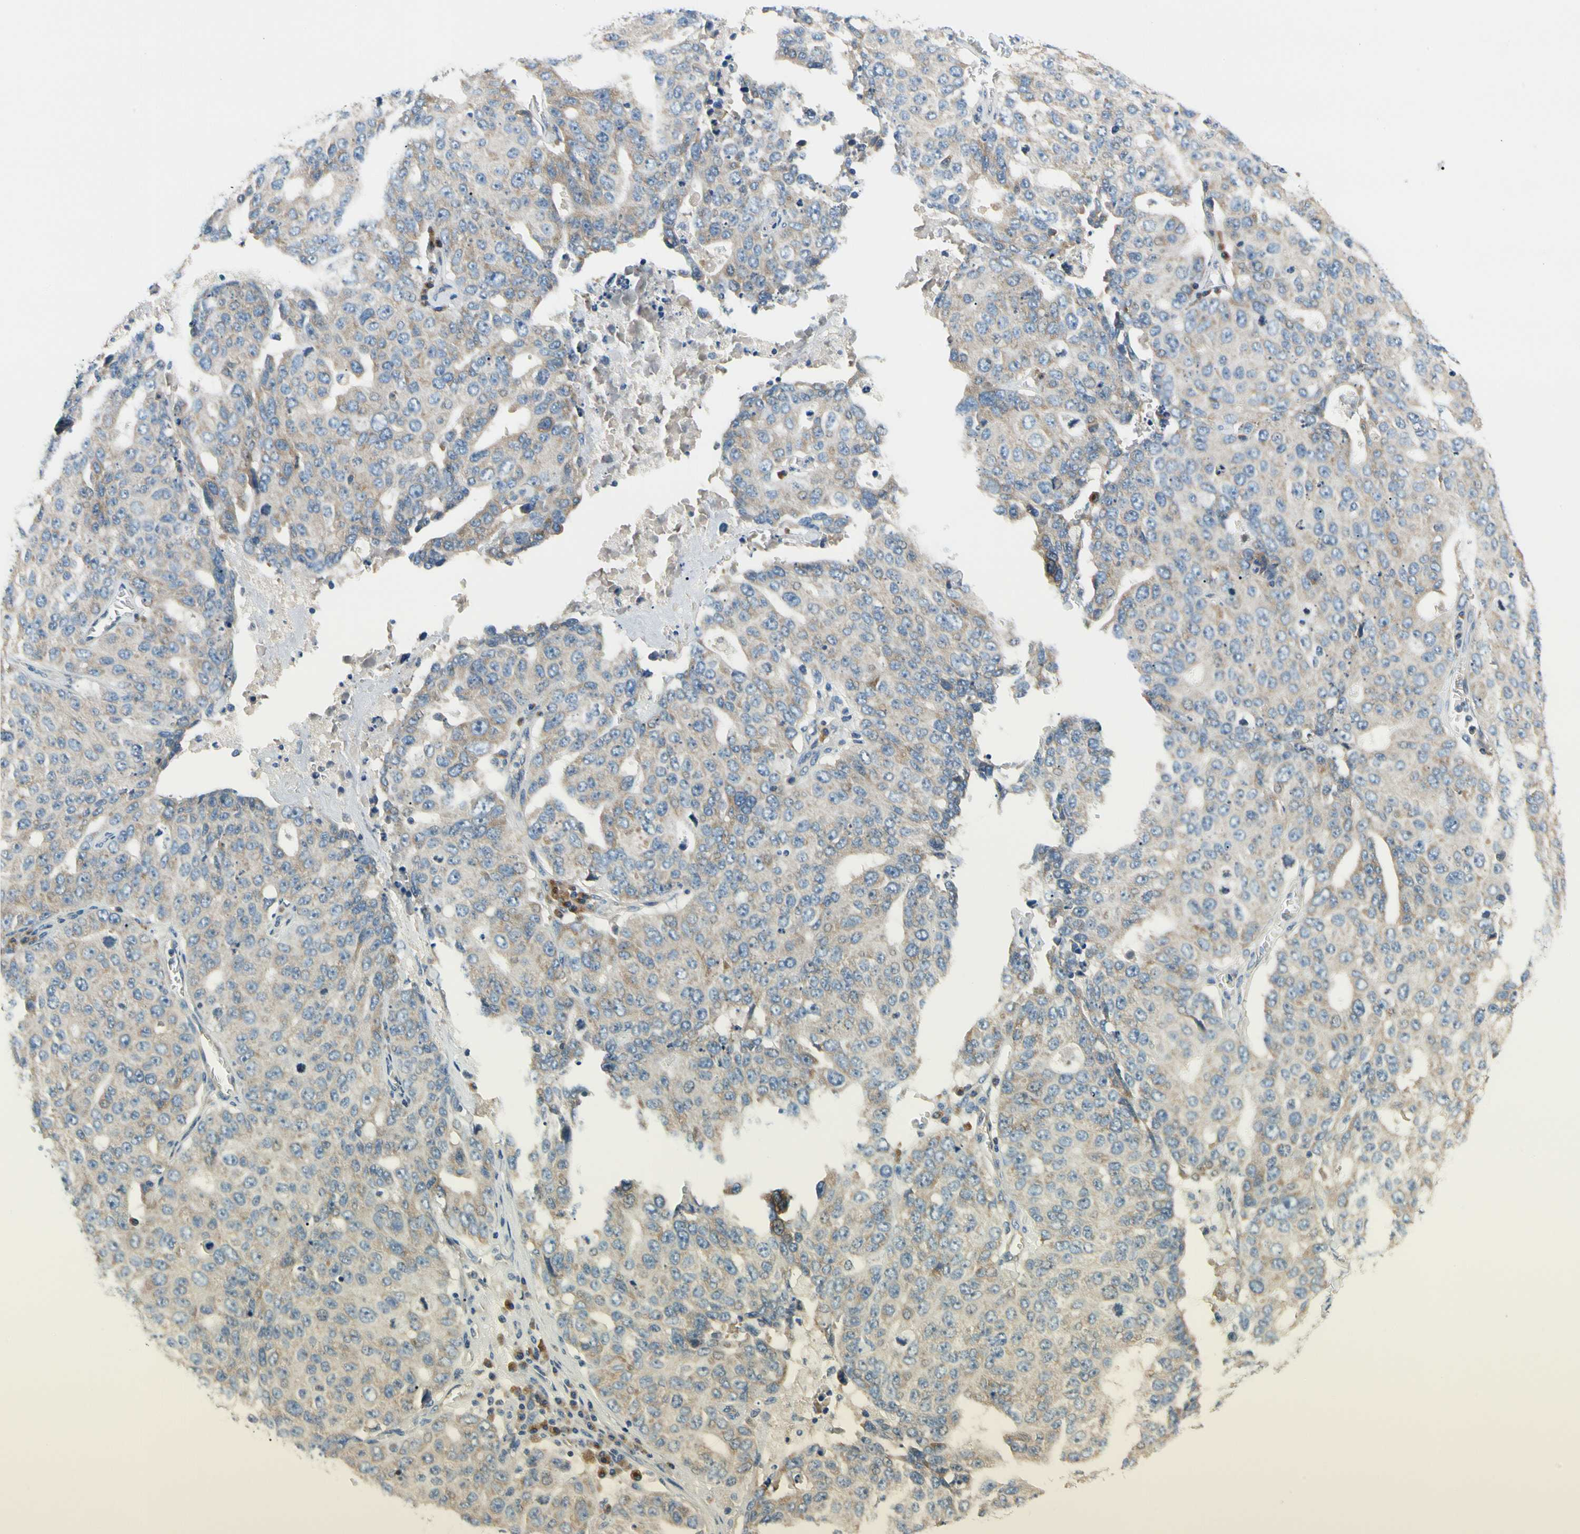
{"staining": {"intensity": "moderate", "quantity": ">75%", "location": "cytoplasmic/membranous"}, "tissue": "ovarian cancer", "cell_type": "Tumor cells", "image_type": "cancer", "snomed": [{"axis": "morphology", "description": "Carcinoma, endometroid"}, {"axis": "topography", "description": "Ovary"}], "caption": "Immunohistochemical staining of human endometroid carcinoma (ovarian) exhibits moderate cytoplasmic/membranous protein positivity in about >75% of tumor cells. The staining was performed using DAB, with brown indicating positive protein expression. Nuclei are stained blue with hematoxylin.", "gene": "LRRC47", "patient": {"sex": "female", "age": 62}}